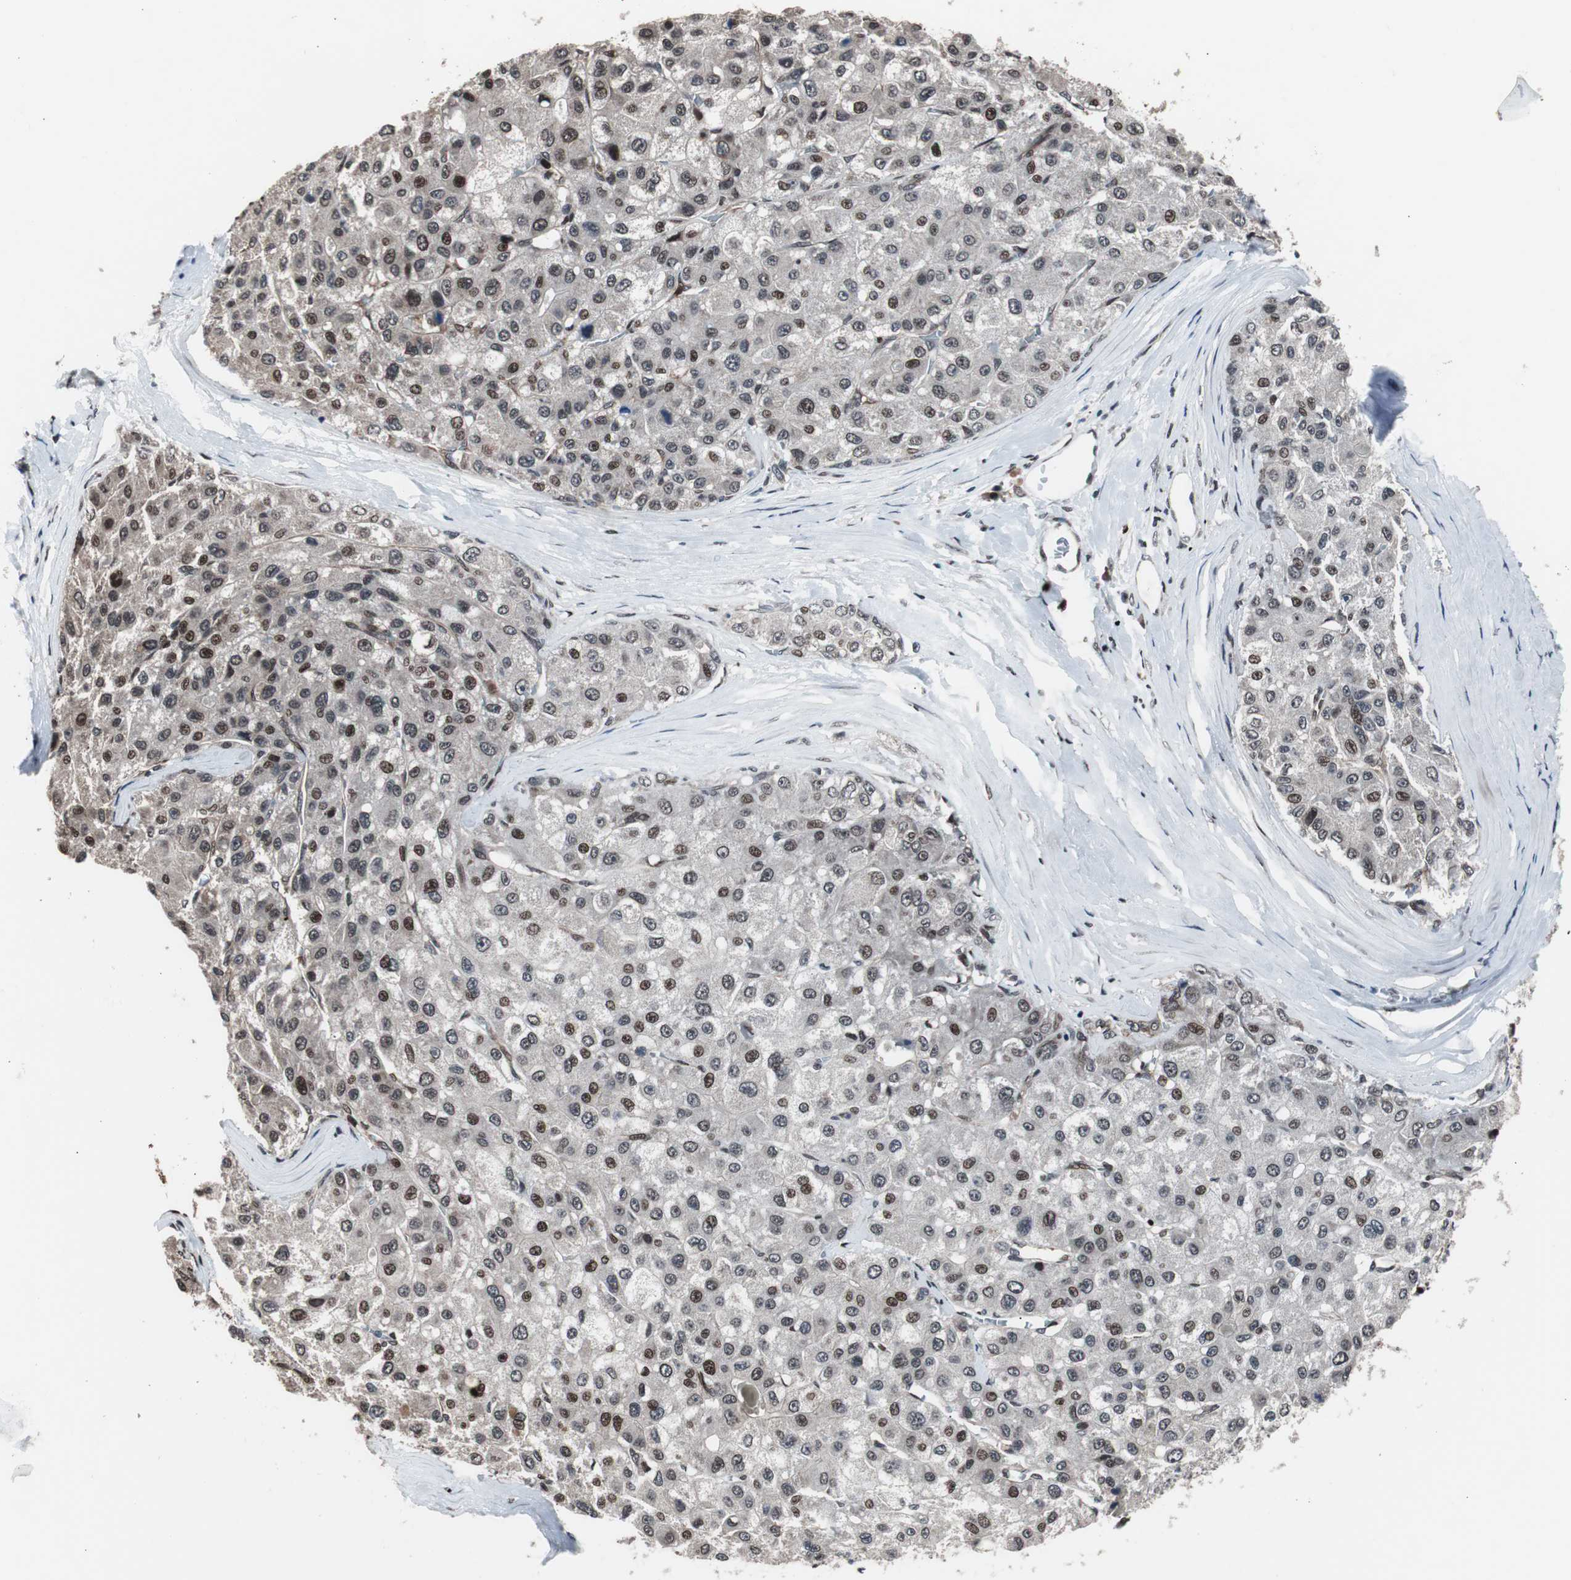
{"staining": {"intensity": "moderate", "quantity": "25%-75%", "location": "nuclear"}, "tissue": "liver cancer", "cell_type": "Tumor cells", "image_type": "cancer", "snomed": [{"axis": "morphology", "description": "Carcinoma, Hepatocellular, NOS"}, {"axis": "topography", "description": "Liver"}], "caption": "Protein expression analysis of human liver cancer reveals moderate nuclear positivity in approximately 25%-75% of tumor cells. The staining was performed using DAB to visualize the protein expression in brown, while the nuclei were stained in blue with hematoxylin (Magnification: 20x).", "gene": "POGZ", "patient": {"sex": "male", "age": 80}}